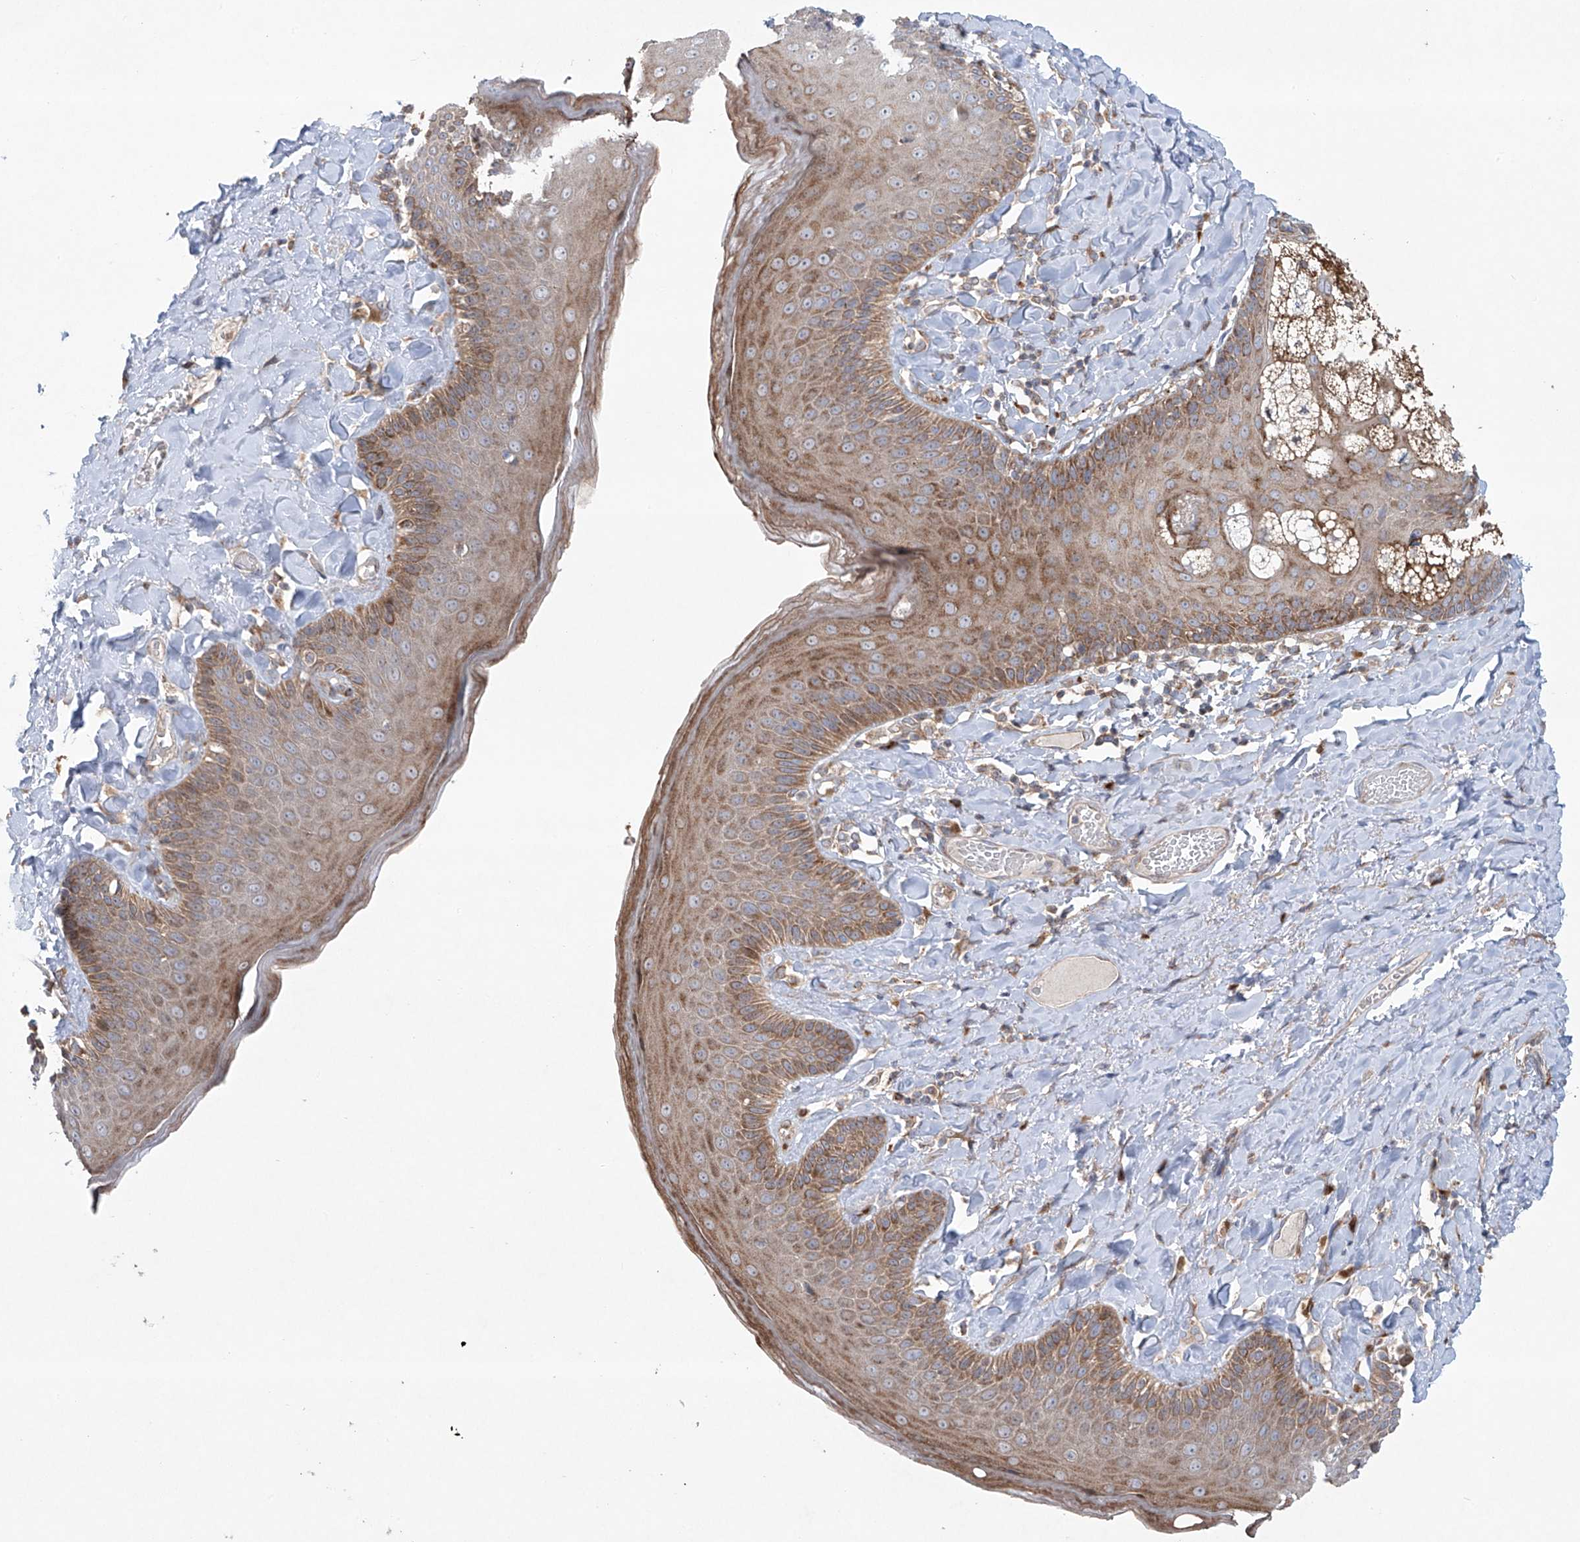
{"staining": {"intensity": "moderate", "quantity": "25%-75%", "location": "cytoplasmic/membranous"}, "tissue": "skin", "cell_type": "Epidermal cells", "image_type": "normal", "snomed": [{"axis": "morphology", "description": "Normal tissue, NOS"}, {"axis": "topography", "description": "Anal"}], "caption": "Protein positivity by IHC displays moderate cytoplasmic/membranous positivity in approximately 25%-75% of epidermal cells in benign skin.", "gene": "KLC4", "patient": {"sex": "male", "age": 69}}